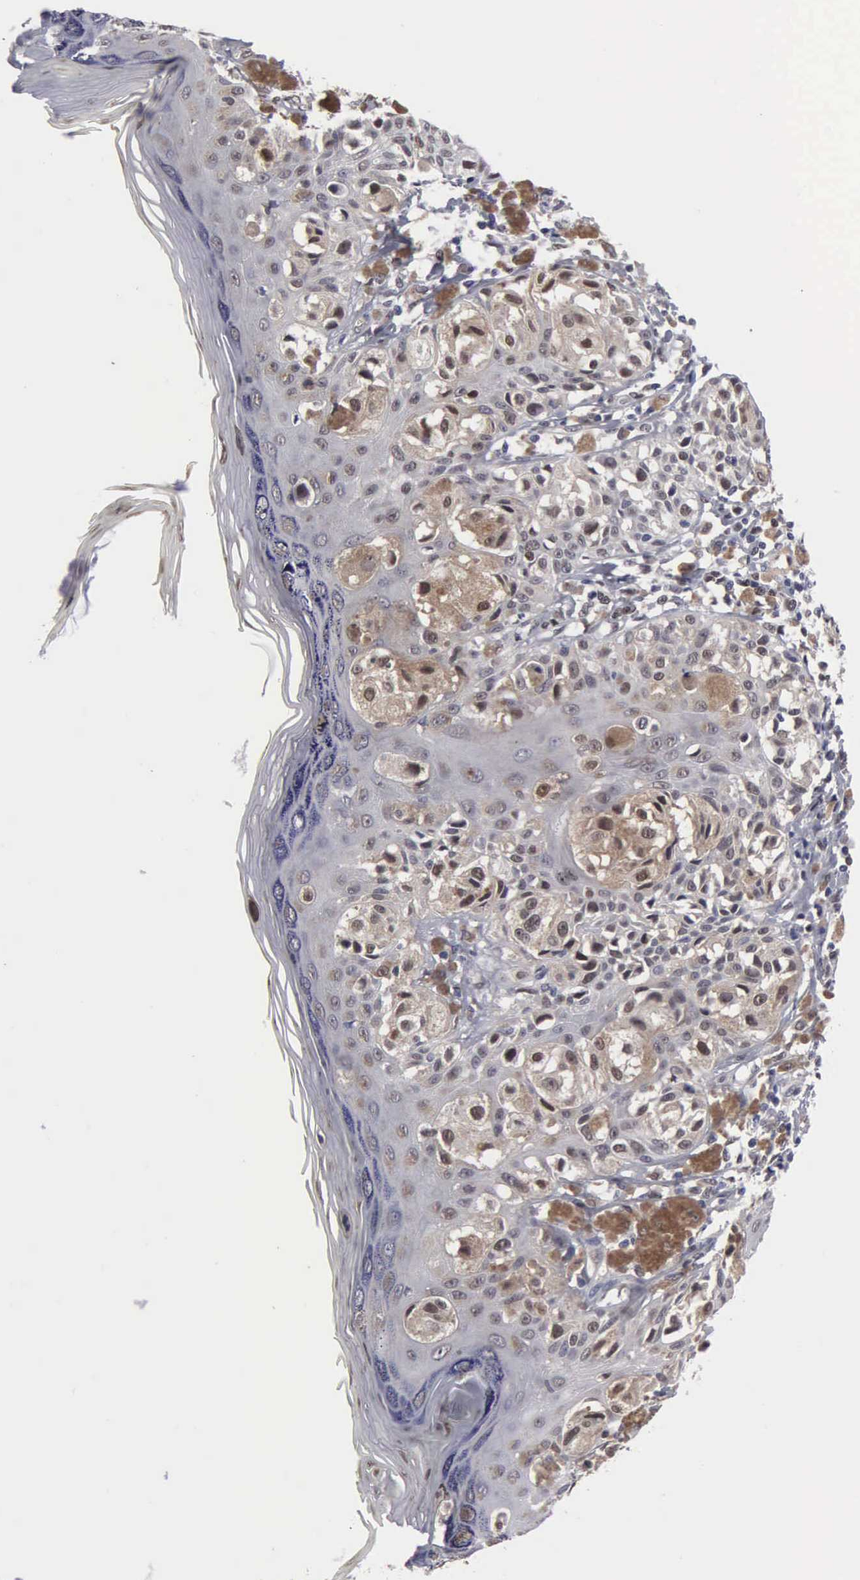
{"staining": {"intensity": "weak", "quantity": "25%-75%", "location": "cytoplasmic/membranous,nuclear"}, "tissue": "melanoma", "cell_type": "Tumor cells", "image_type": "cancer", "snomed": [{"axis": "morphology", "description": "Malignant melanoma, NOS"}, {"axis": "topography", "description": "Skin"}], "caption": "Melanoma tissue reveals weak cytoplasmic/membranous and nuclear staining in approximately 25%-75% of tumor cells, visualized by immunohistochemistry. (DAB IHC with brightfield microscopy, high magnification).", "gene": "ZBTB33", "patient": {"sex": "female", "age": 55}}